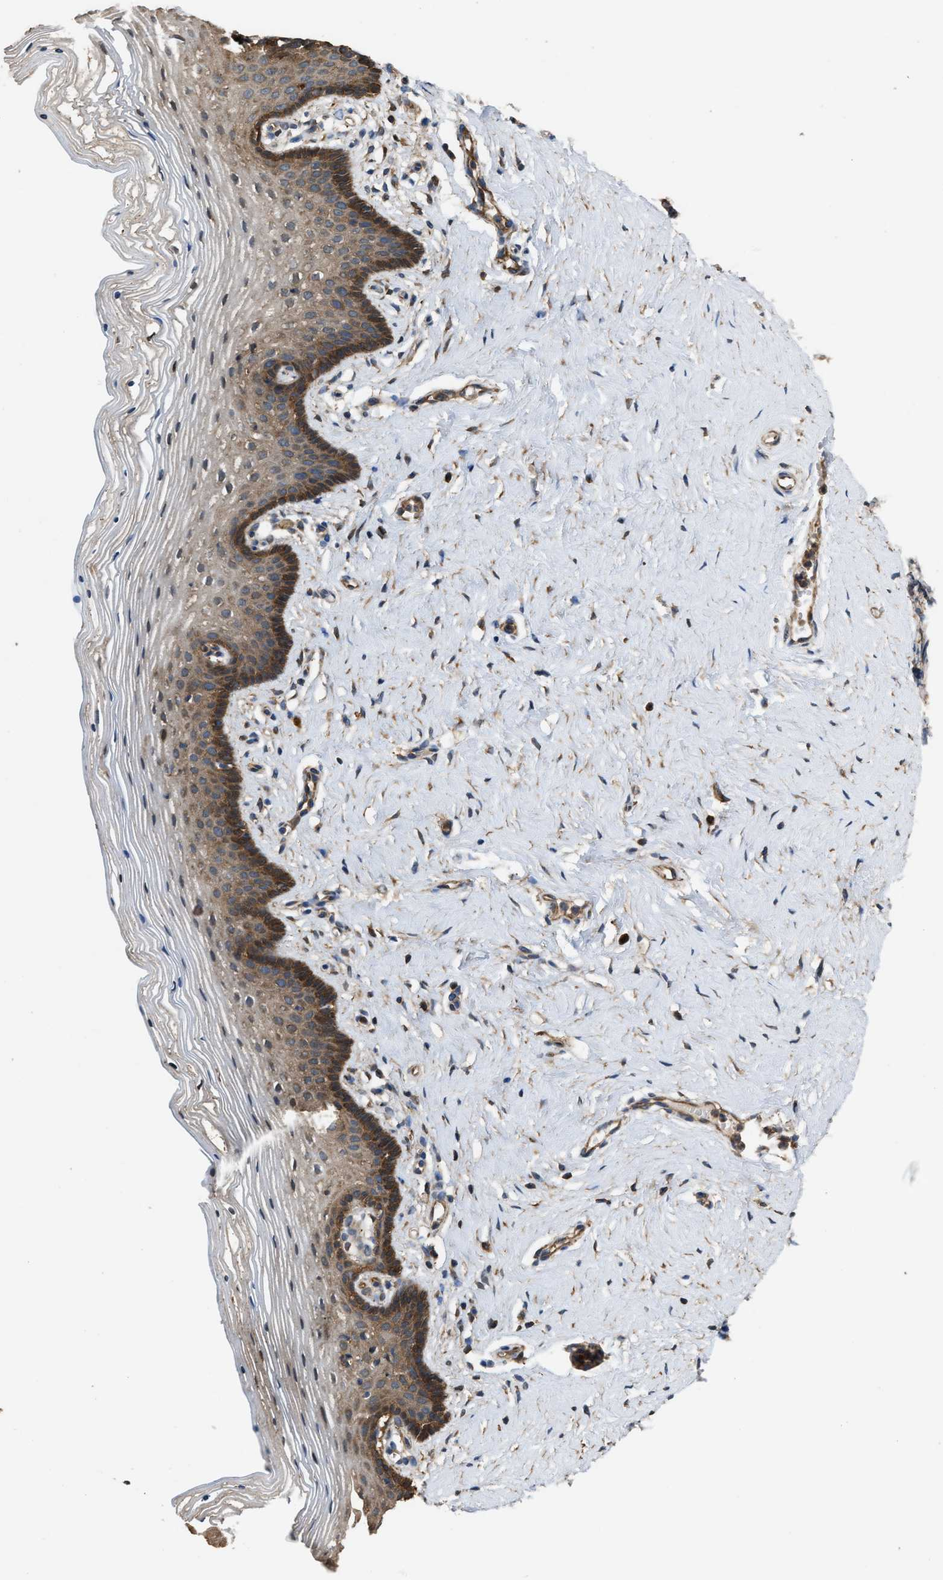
{"staining": {"intensity": "moderate", "quantity": "25%-75%", "location": "cytoplasmic/membranous"}, "tissue": "vagina", "cell_type": "Squamous epithelial cells", "image_type": "normal", "snomed": [{"axis": "morphology", "description": "Normal tissue, NOS"}, {"axis": "topography", "description": "Vagina"}], "caption": "A brown stain shows moderate cytoplasmic/membranous staining of a protein in squamous epithelial cells of normal human vagina. (Brightfield microscopy of DAB IHC at high magnification).", "gene": "ATIC", "patient": {"sex": "female", "age": 32}}